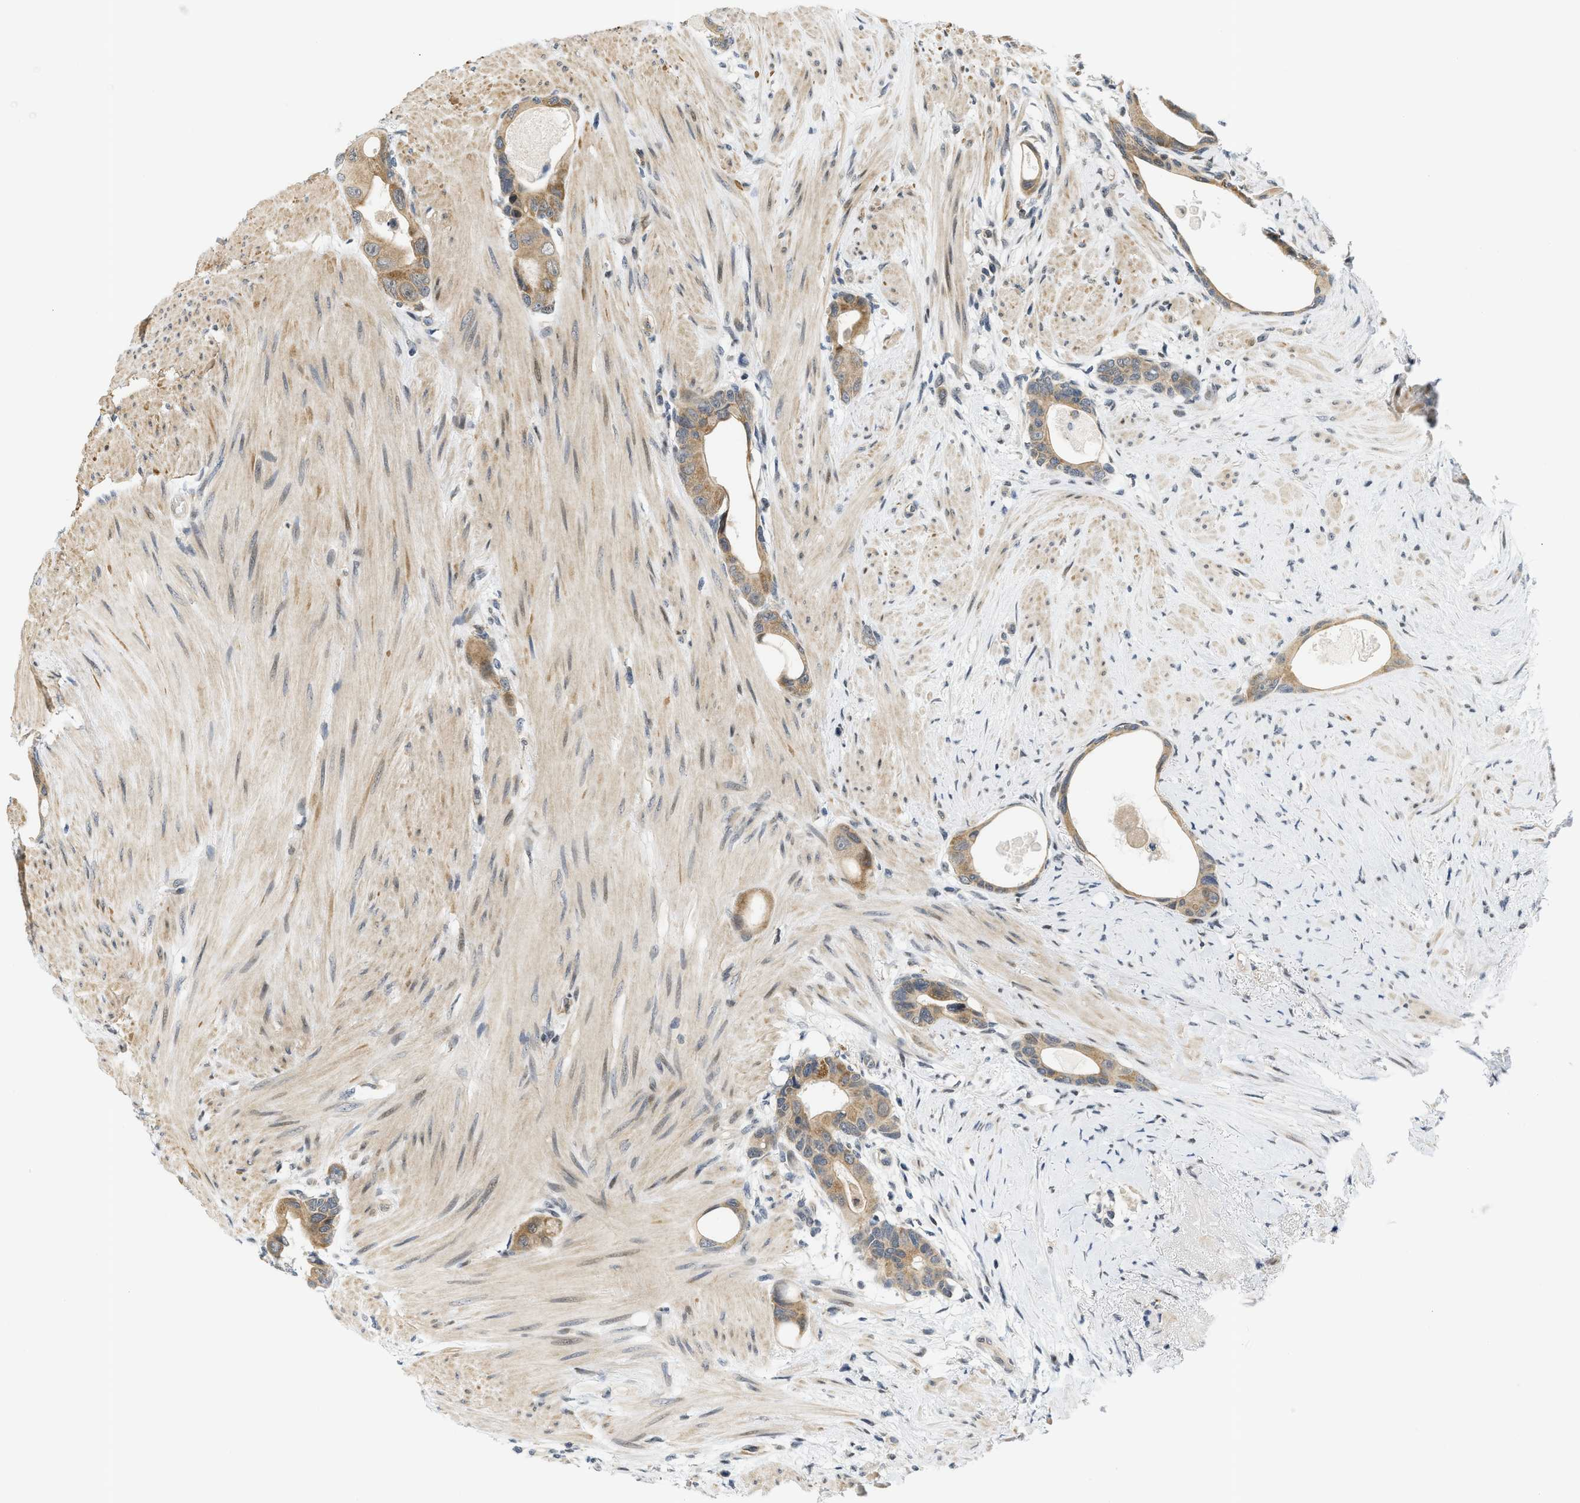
{"staining": {"intensity": "moderate", "quantity": ">75%", "location": "cytoplasmic/membranous"}, "tissue": "colorectal cancer", "cell_type": "Tumor cells", "image_type": "cancer", "snomed": [{"axis": "morphology", "description": "Adenocarcinoma, NOS"}, {"axis": "topography", "description": "Rectum"}], "caption": "Immunohistochemistry (DAB (3,3'-diaminobenzidine)) staining of colorectal adenocarcinoma shows moderate cytoplasmic/membranous protein expression in about >75% of tumor cells. The protein is shown in brown color, while the nuclei are stained blue.", "gene": "KMT2A", "patient": {"sex": "male", "age": 51}}